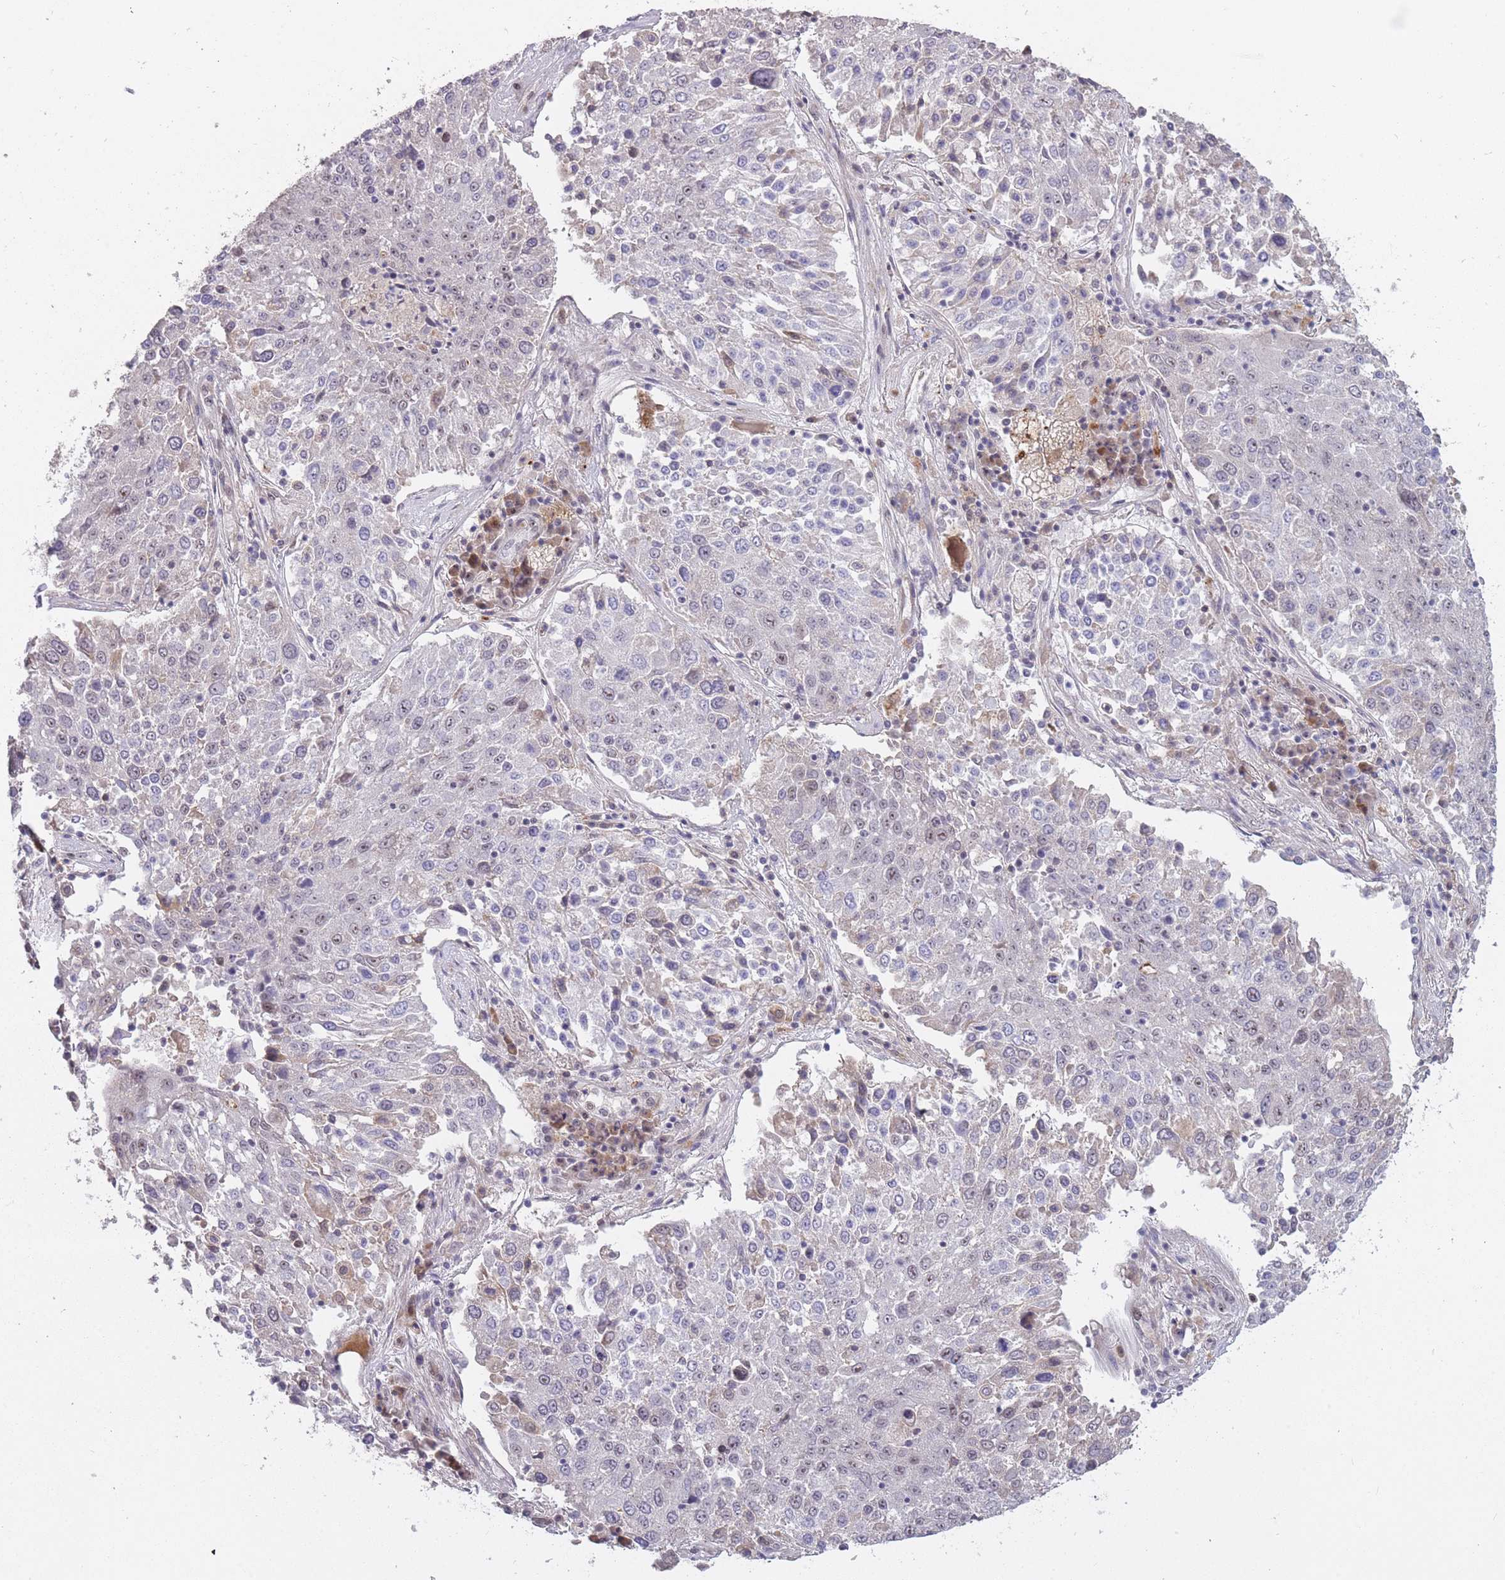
{"staining": {"intensity": "negative", "quantity": "none", "location": "none"}, "tissue": "lung cancer", "cell_type": "Tumor cells", "image_type": "cancer", "snomed": [{"axis": "morphology", "description": "Squamous cell carcinoma, NOS"}, {"axis": "topography", "description": "Lung"}], "caption": "This is an IHC histopathology image of human lung squamous cell carcinoma. There is no staining in tumor cells.", "gene": "HNRNPUL1", "patient": {"sex": "male", "age": 65}}